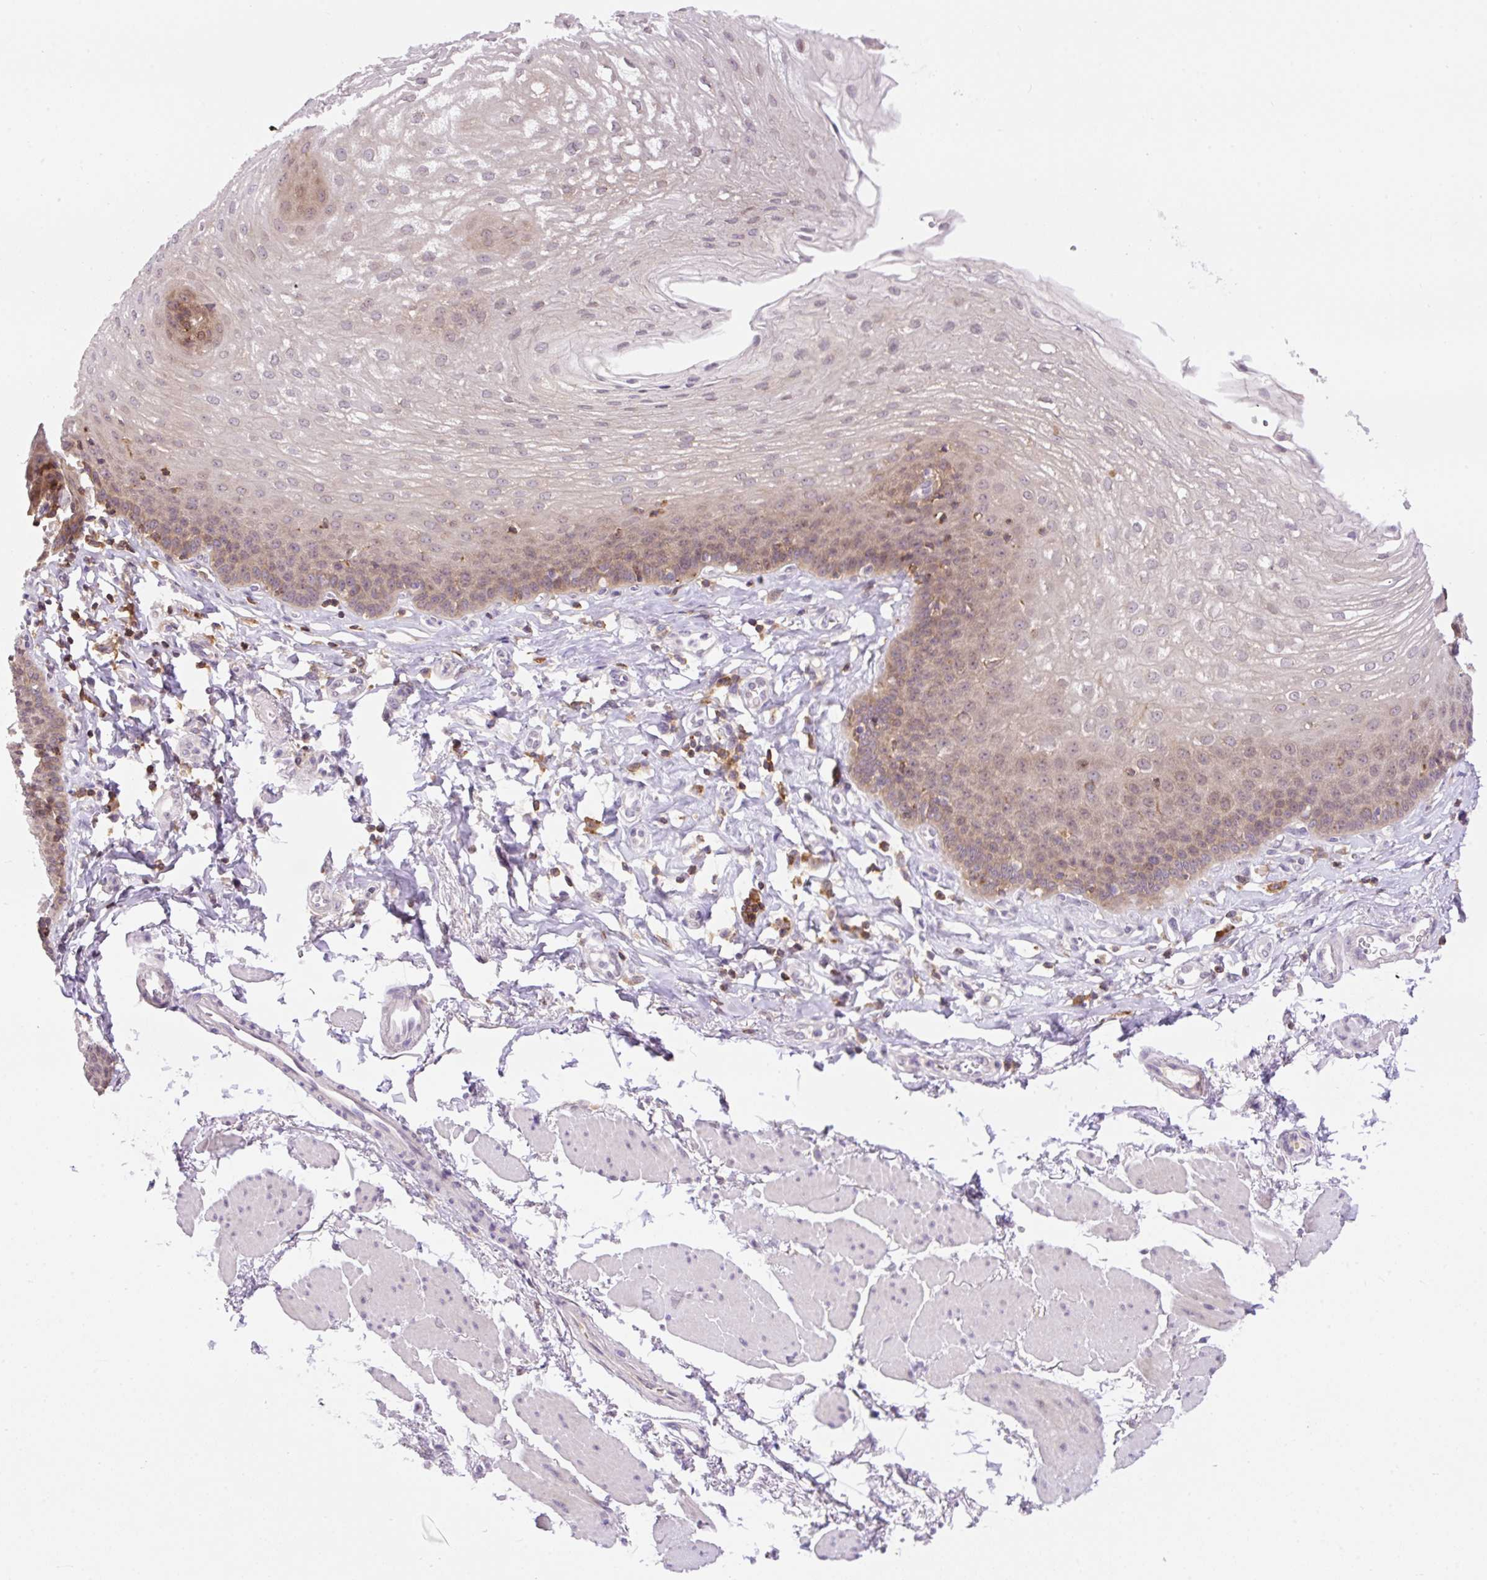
{"staining": {"intensity": "moderate", "quantity": "25%-75%", "location": "cytoplasmic/membranous,nuclear"}, "tissue": "esophagus", "cell_type": "Squamous epithelial cells", "image_type": "normal", "snomed": [{"axis": "morphology", "description": "Normal tissue, NOS"}, {"axis": "topography", "description": "Esophagus"}], "caption": "Immunohistochemical staining of normal human esophagus reveals moderate cytoplasmic/membranous,nuclear protein expression in approximately 25%-75% of squamous epithelial cells.", "gene": "CARD11", "patient": {"sex": "female", "age": 81}}